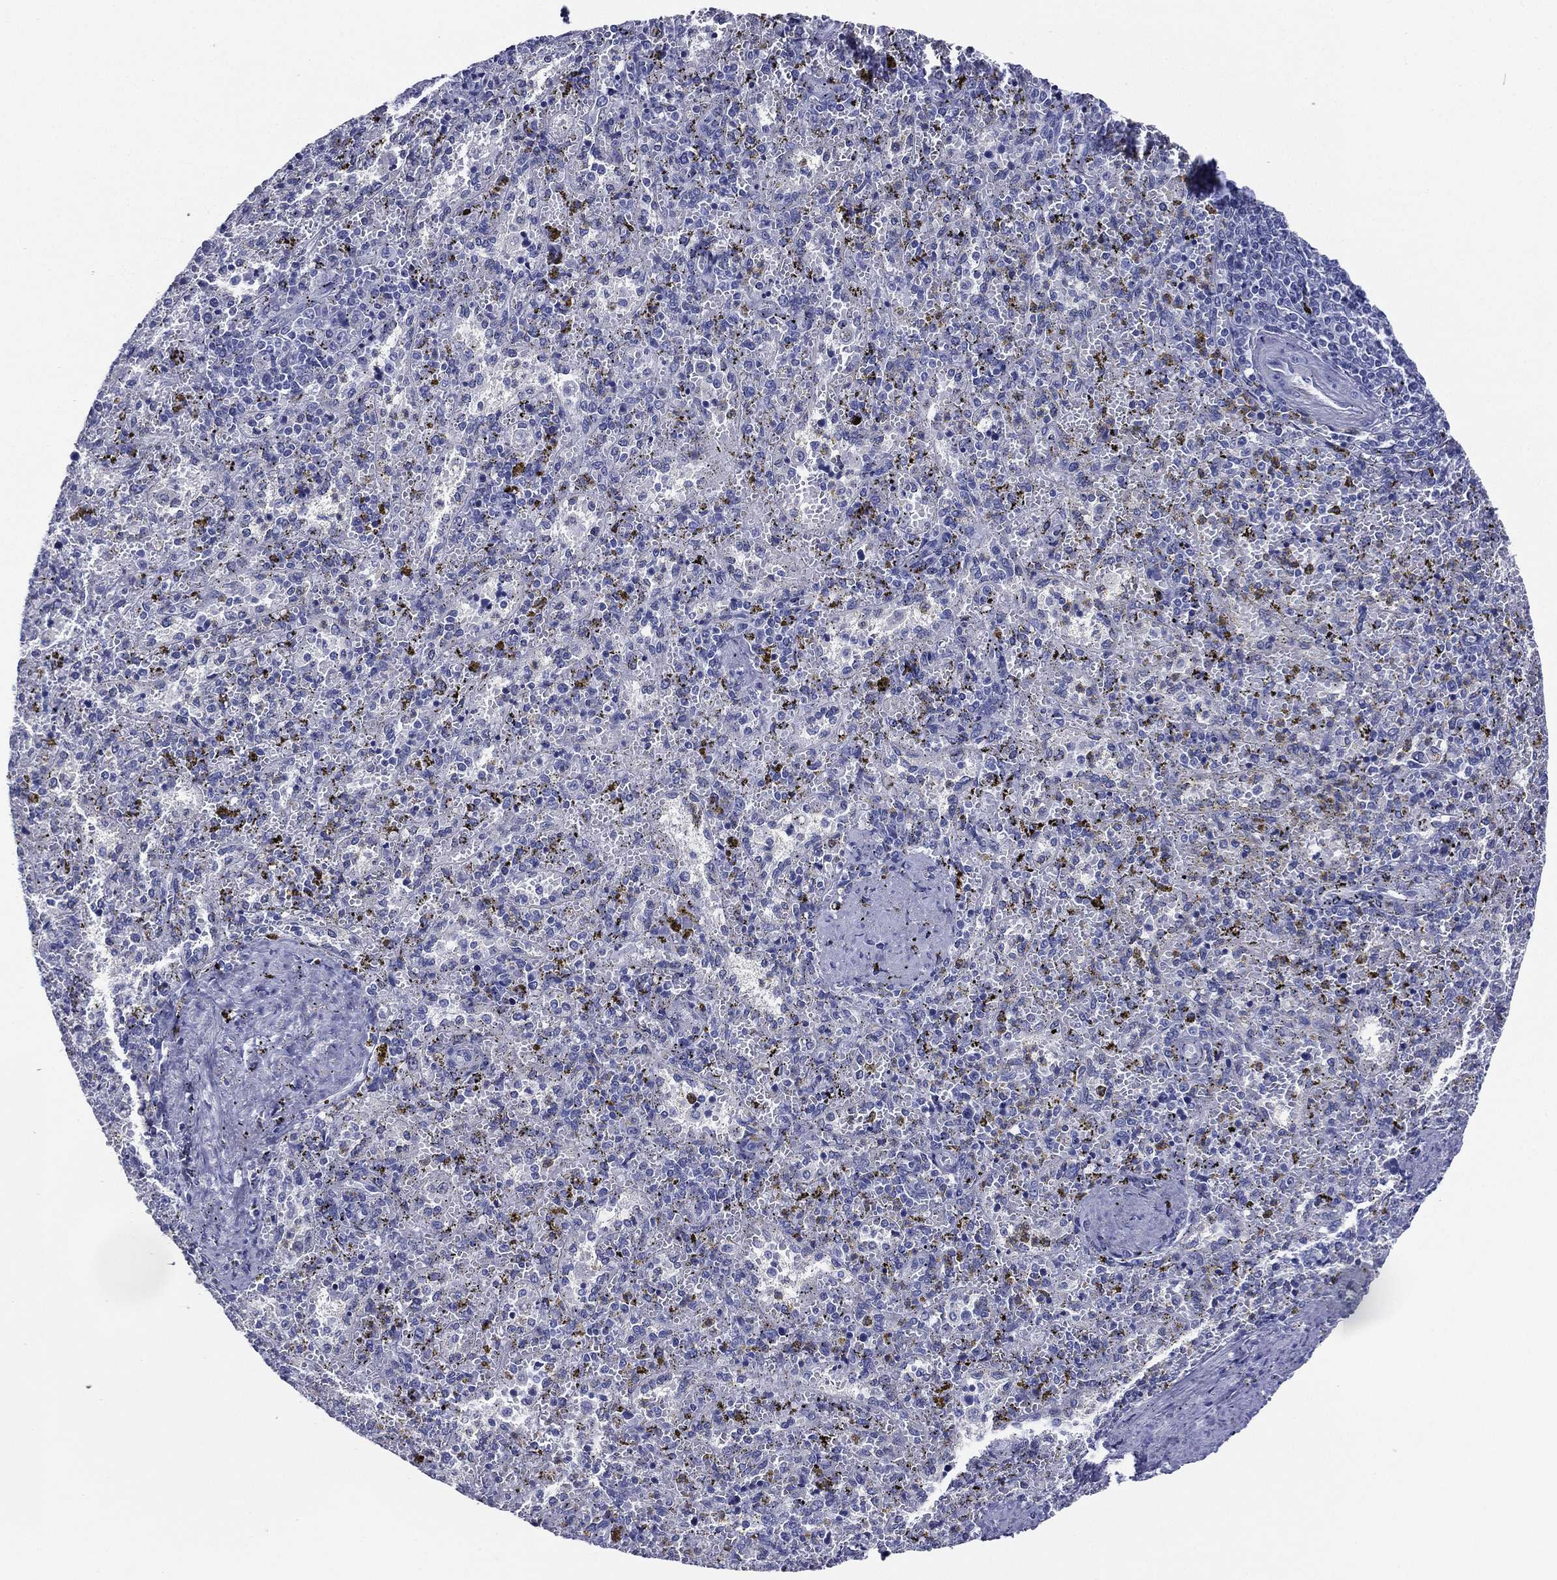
{"staining": {"intensity": "negative", "quantity": "none", "location": "none"}, "tissue": "spleen", "cell_type": "Cells in red pulp", "image_type": "normal", "snomed": [{"axis": "morphology", "description": "Normal tissue, NOS"}, {"axis": "topography", "description": "Spleen"}], "caption": "This is a histopathology image of immunohistochemistry staining of benign spleen, which shows no positivity in cells in red pulp. Nuclei are stained in blue.", "gene": "TFAP2A", "patient": {"sex": "female", "age": 50}}